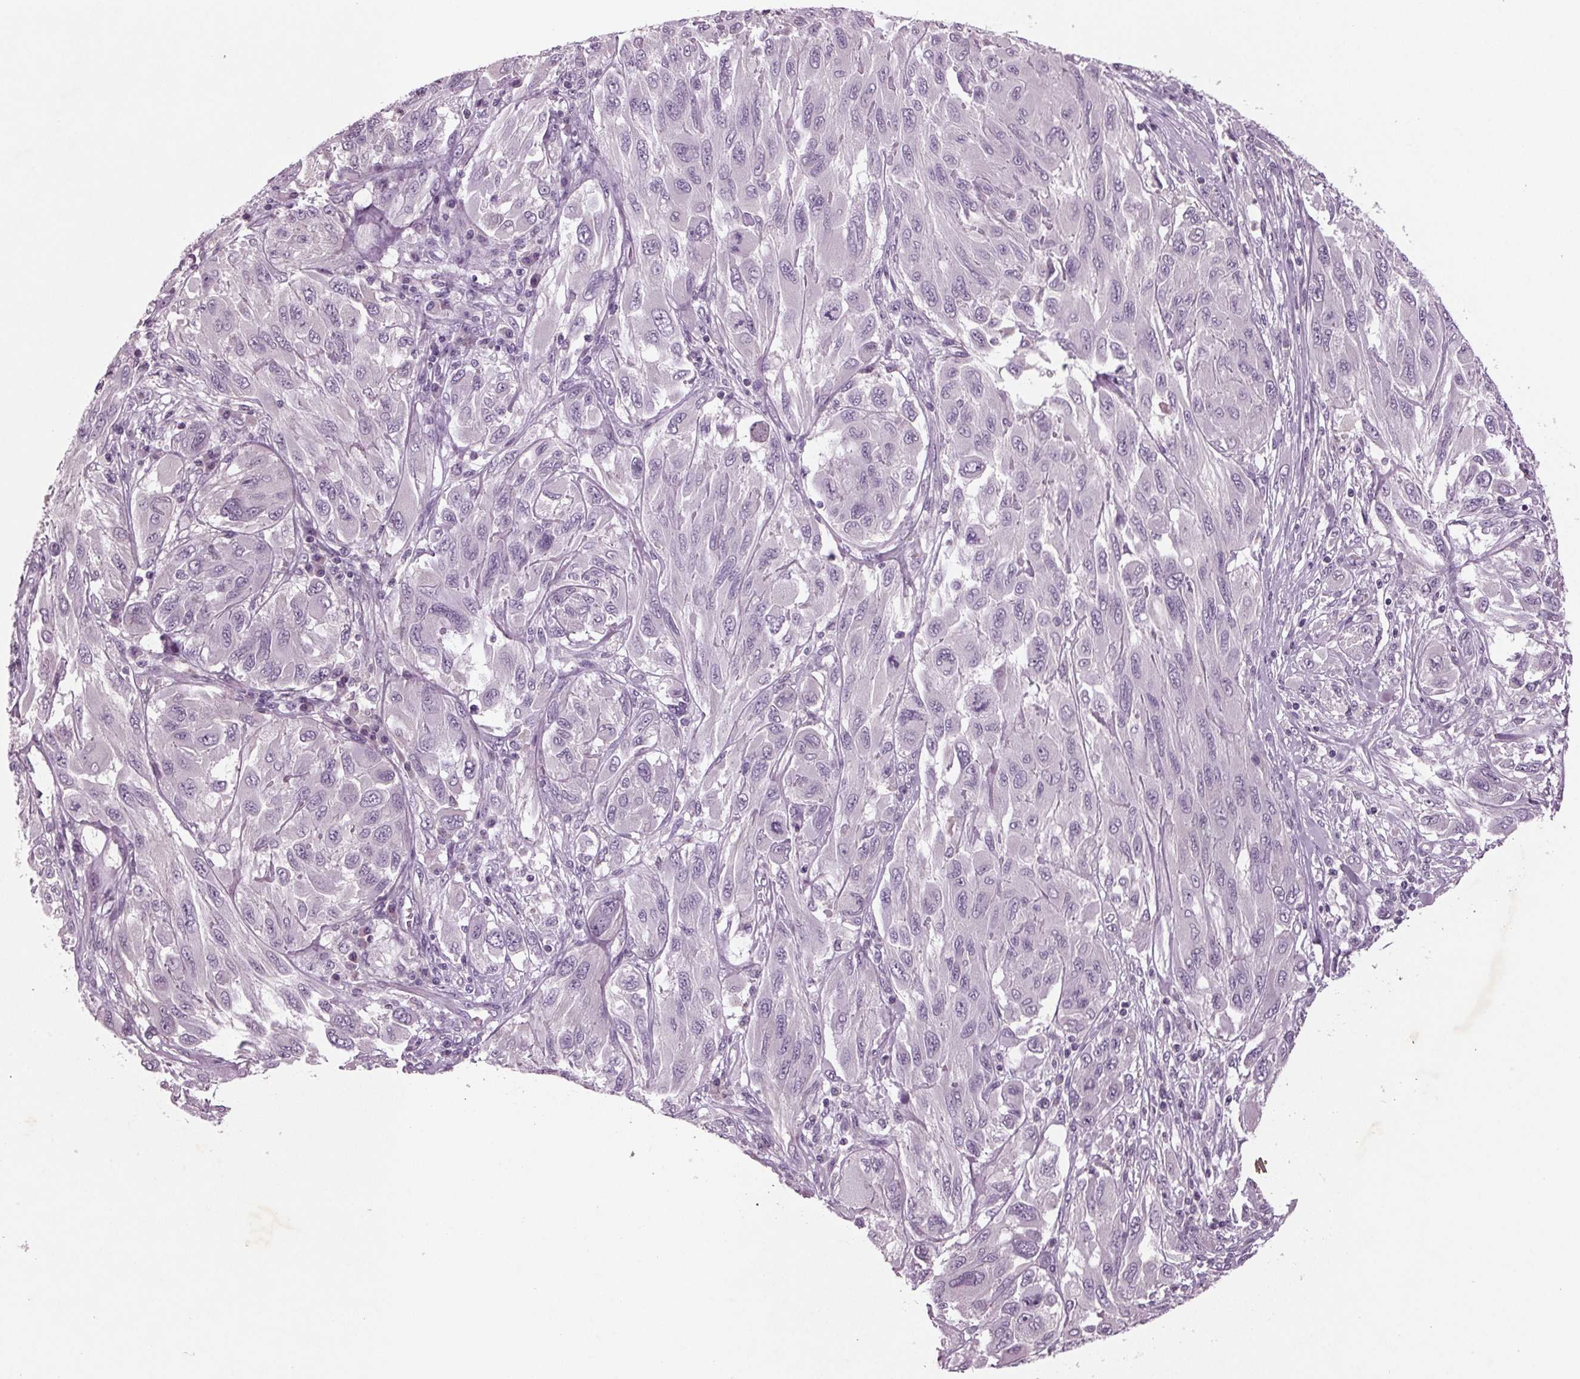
{"staining": {"intensity": "negative", "quantity": "none", "location": "none"}, "tissue": "melanoma", "cell_type": "Tumor cells", "image_type": "cancer", "snomed": [{"axis": "morphology", "description": "Malignant melanoma, NOS"}, {"axis": "topography", "description": "Skin"}], "caption": "Immunohistochemistry histopathology image of human malignant melanoma stained for a protein (brown), which exhibits no expression in tumor cells.", "gene": "BHLHE22", "patient": {"sex": "female", "age": 91}}